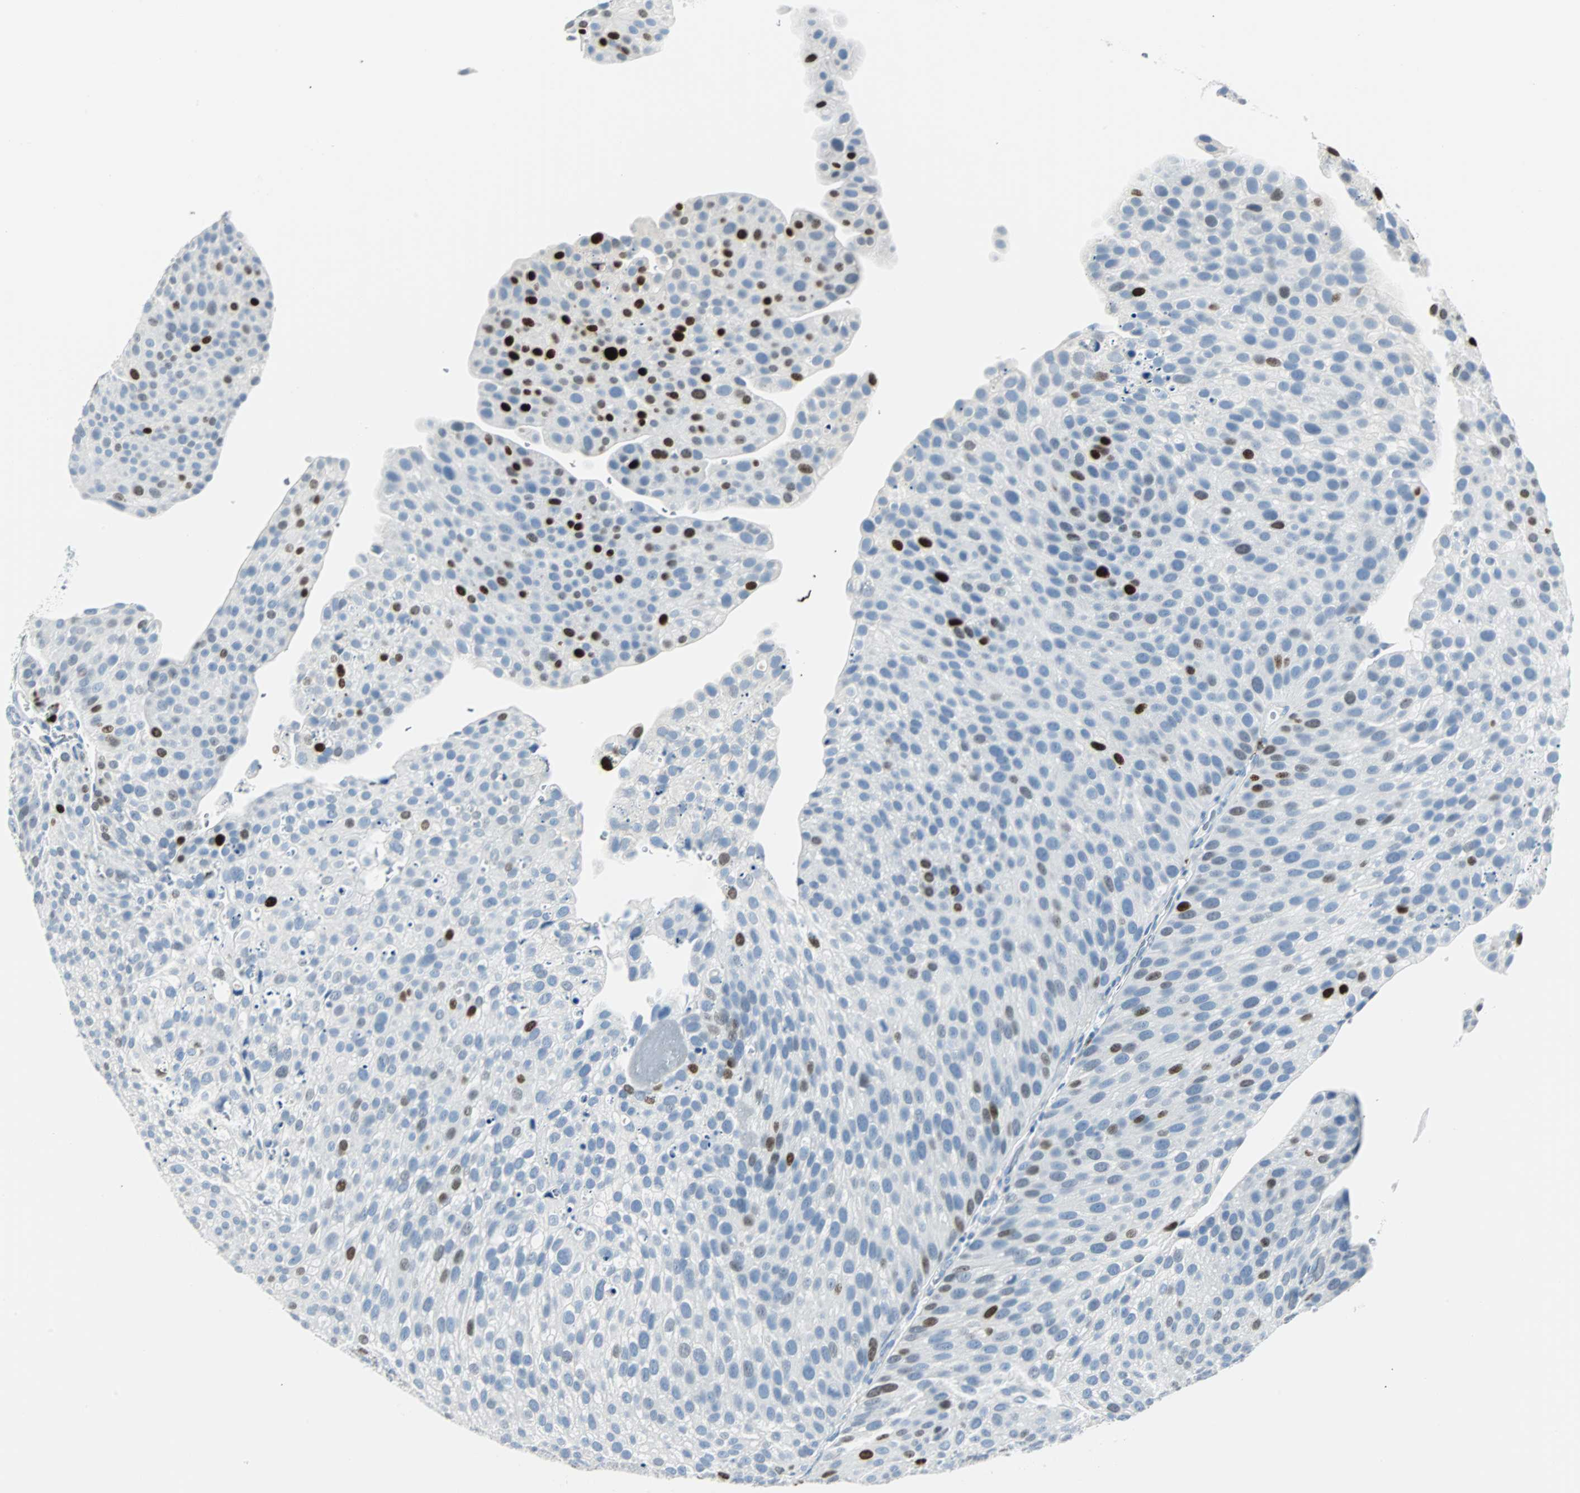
{"staining": {"intensity": "strong", "quantity": "25%-75%", "location": "nuclear"}, "tissue": "urothelial cancer", "cell_type": "Tumor cells", "image_type": "cancer", "snomed": [{"axis": "morphology", "description": "Urothelial carcinoma, Low grade"}, {"axis": "topography", "description": "Smooth muscle"}, {"axis": "topography", "description": "Urinary bladder"}], "caption": "A histopathology image of human low-grade urothelial carcinoma stained for a protein exhibits strong nuclear brown staining in tumor cells.", "gene": "IL33", "patient": {"sex": "male", "age": 60}}